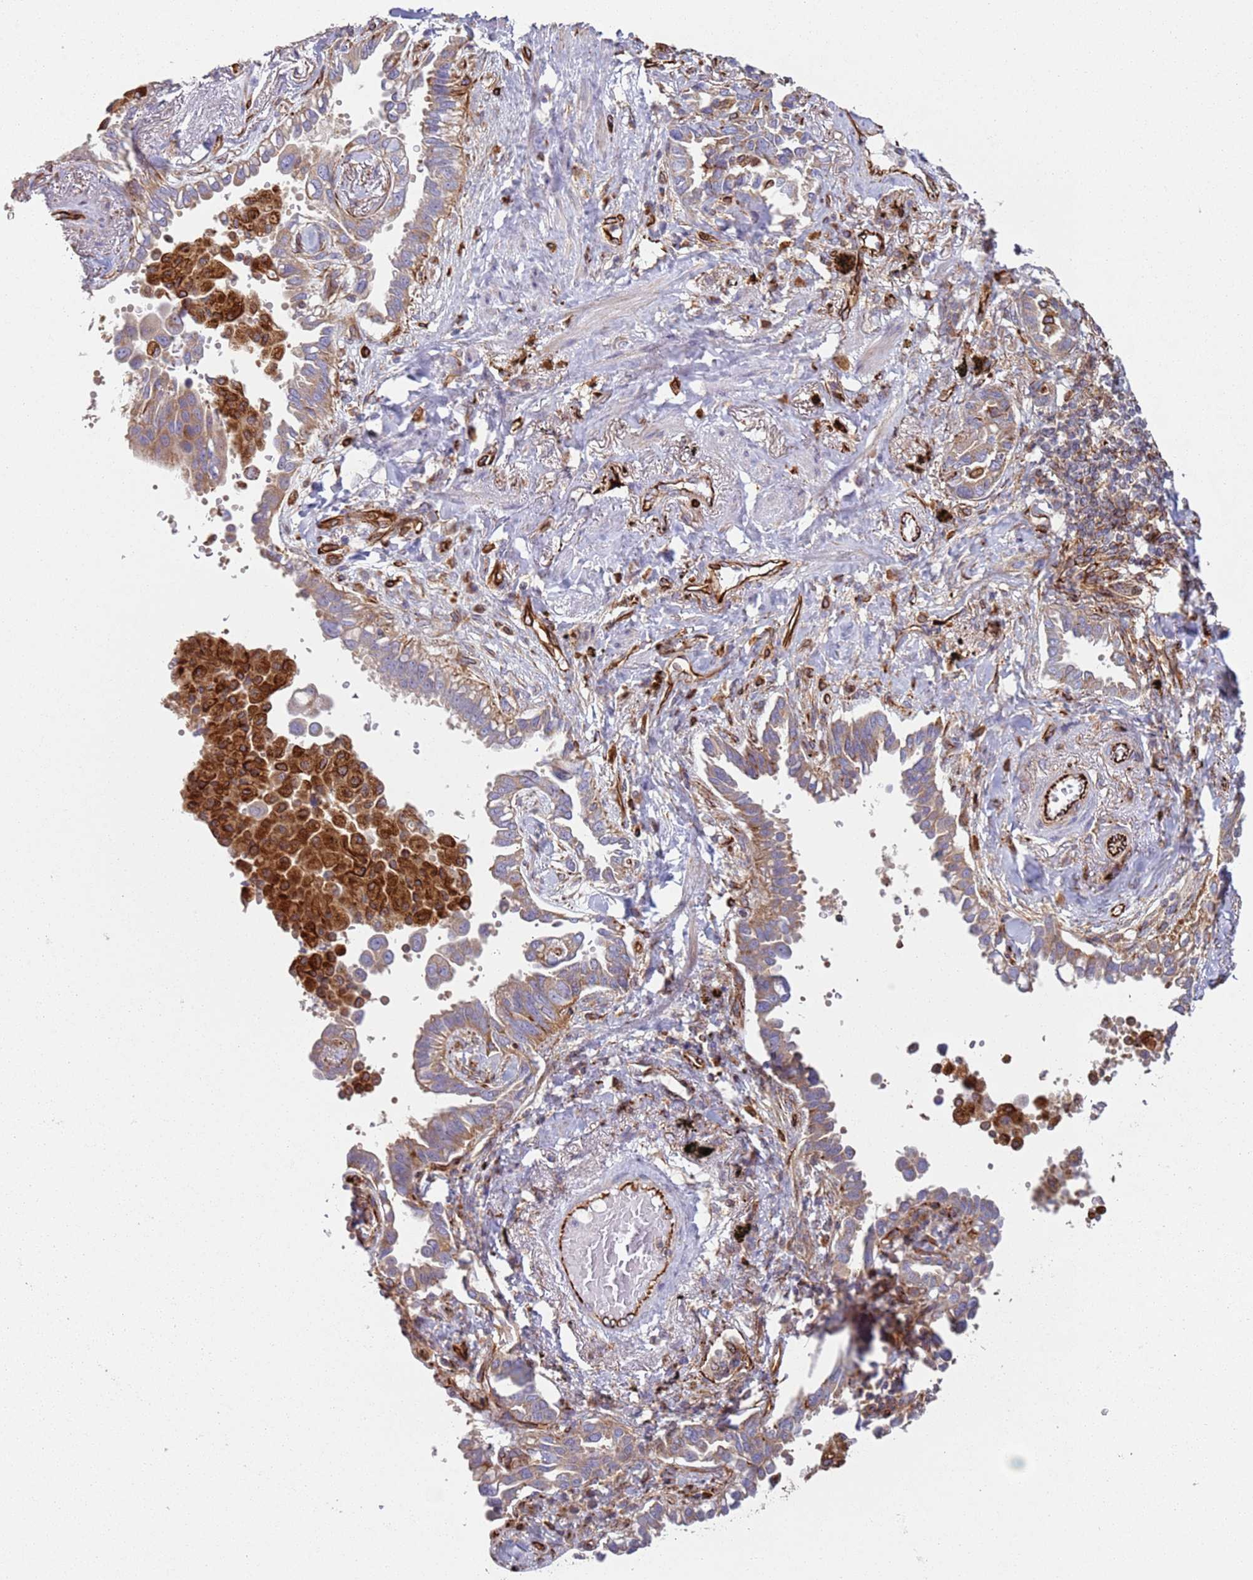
{"staining": {"intensity": "moderate", "quantity": ">75%", "location": "cytoplasmic/membranous"}, "tissue": "lung cancer", "cell_type": "Tumor cells", "image_type": "cancer", "snomed": [{"axis": "morphology", "description": "Adenocarcinoma, NOS"}, {"axis": "topography", "description": "Lung"}], "caption": "This is an image of immunohistochemistry (IHC) staining of lung cancer, which shows moderate expression in the cytoplasmic/membranous of tumor cells.", "gene": "SNAPIN", "patient": {"sex": "male", "age": 67}}